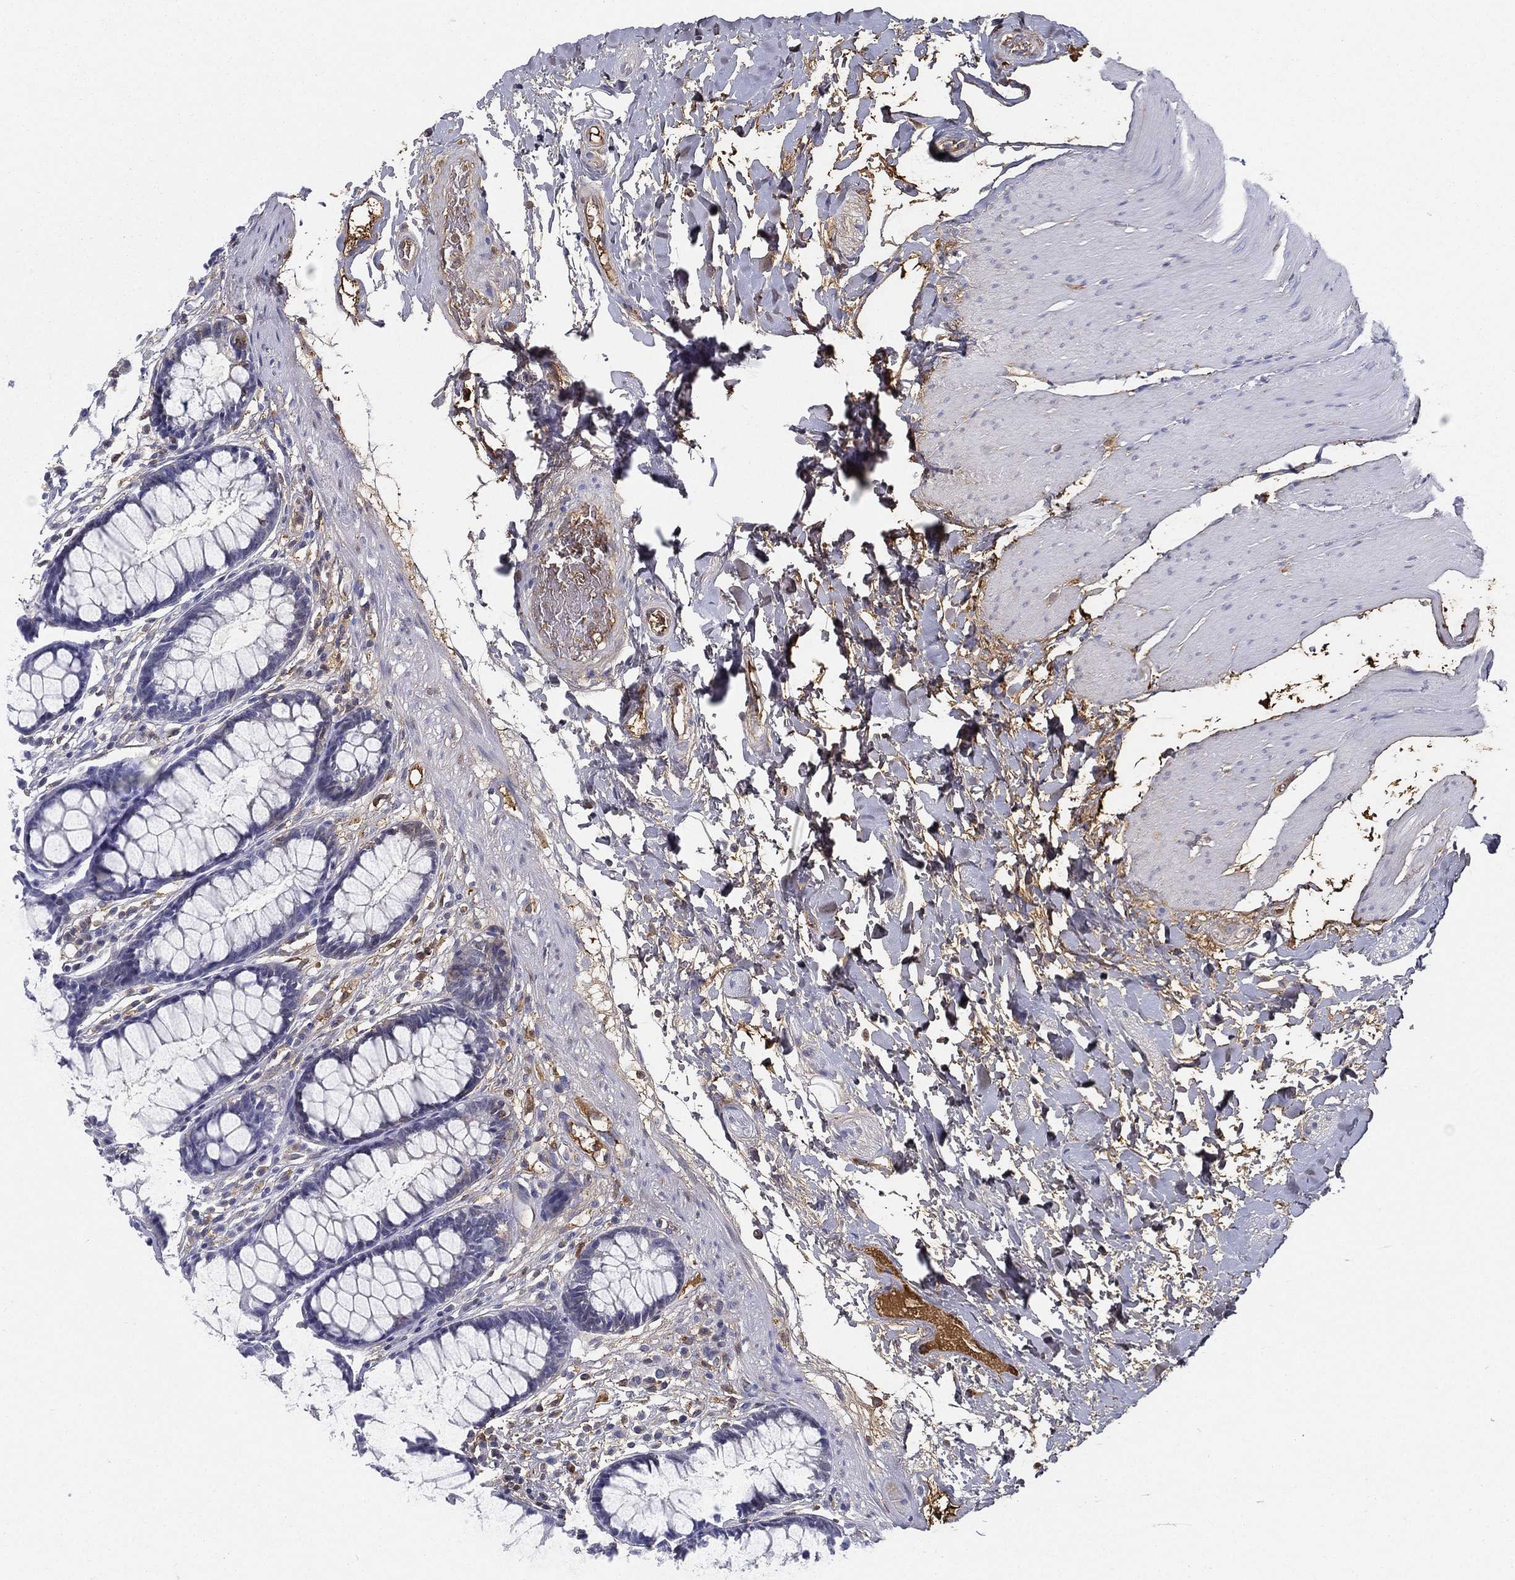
{"staining": {"intensity": "negative", "quantity": "none", "location": "none"}, "tissue": "rectum", "cell_type": "Glandular cells", "image_type": "normal", "snomed": [{"axis": "morphology", "description": "Normal tissue, NOS"}, {"axis": "topography", "description": "Rectum"}], "caption": "Immunohistochemistry (IHC) histopathology image of normal rectum: human rectum stained with DAB (3,3'-diaminobenzidine) exhibits no significant protein expression in glandular cells.", "gene": "IFNB1", "patient": {"sex": "male", "age": 72}}